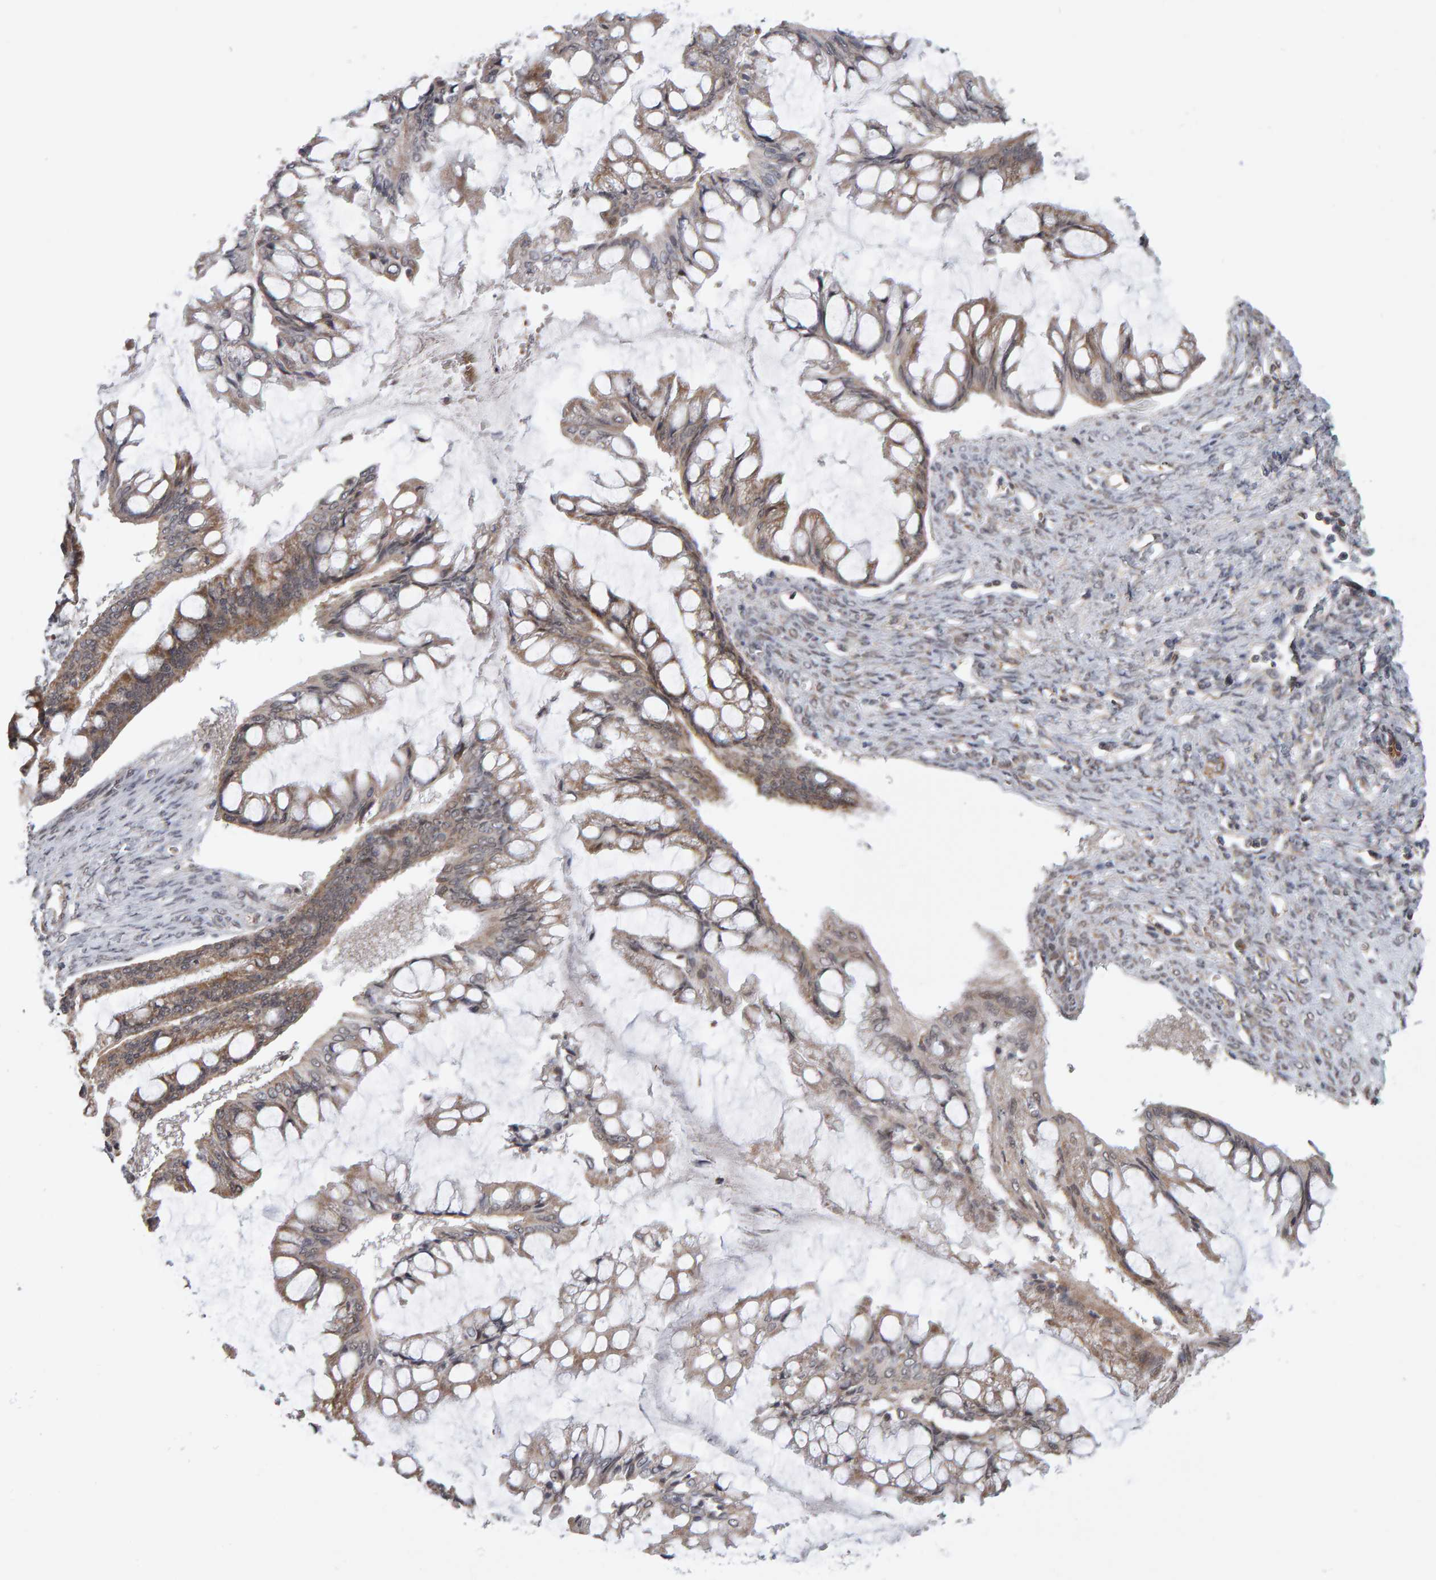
{"staining": {"intensity": "moderate", "quantity": ">75%", "location": "cytoplasmic/membranous,nuclear"}, "tissue": "ovarian cancer", "cell_type": "Tumor cells", "image_type": "cancer", "snomed": [{"axis": "morphology", "description": "Cystadenocarcinoma, mucinous, NOS"}, {"axis": "topography", "description": "Ovary"}], "caption": "Immunohistochemical staining of human mucinous cystadenocarcinoma (ovarian) displays moderate cytoplasmic/membranous and nuclear protein staining in approximately >75% of tumor cells.", "gene": "DAP3", "patient": {"sex": "female", "age": 73}}